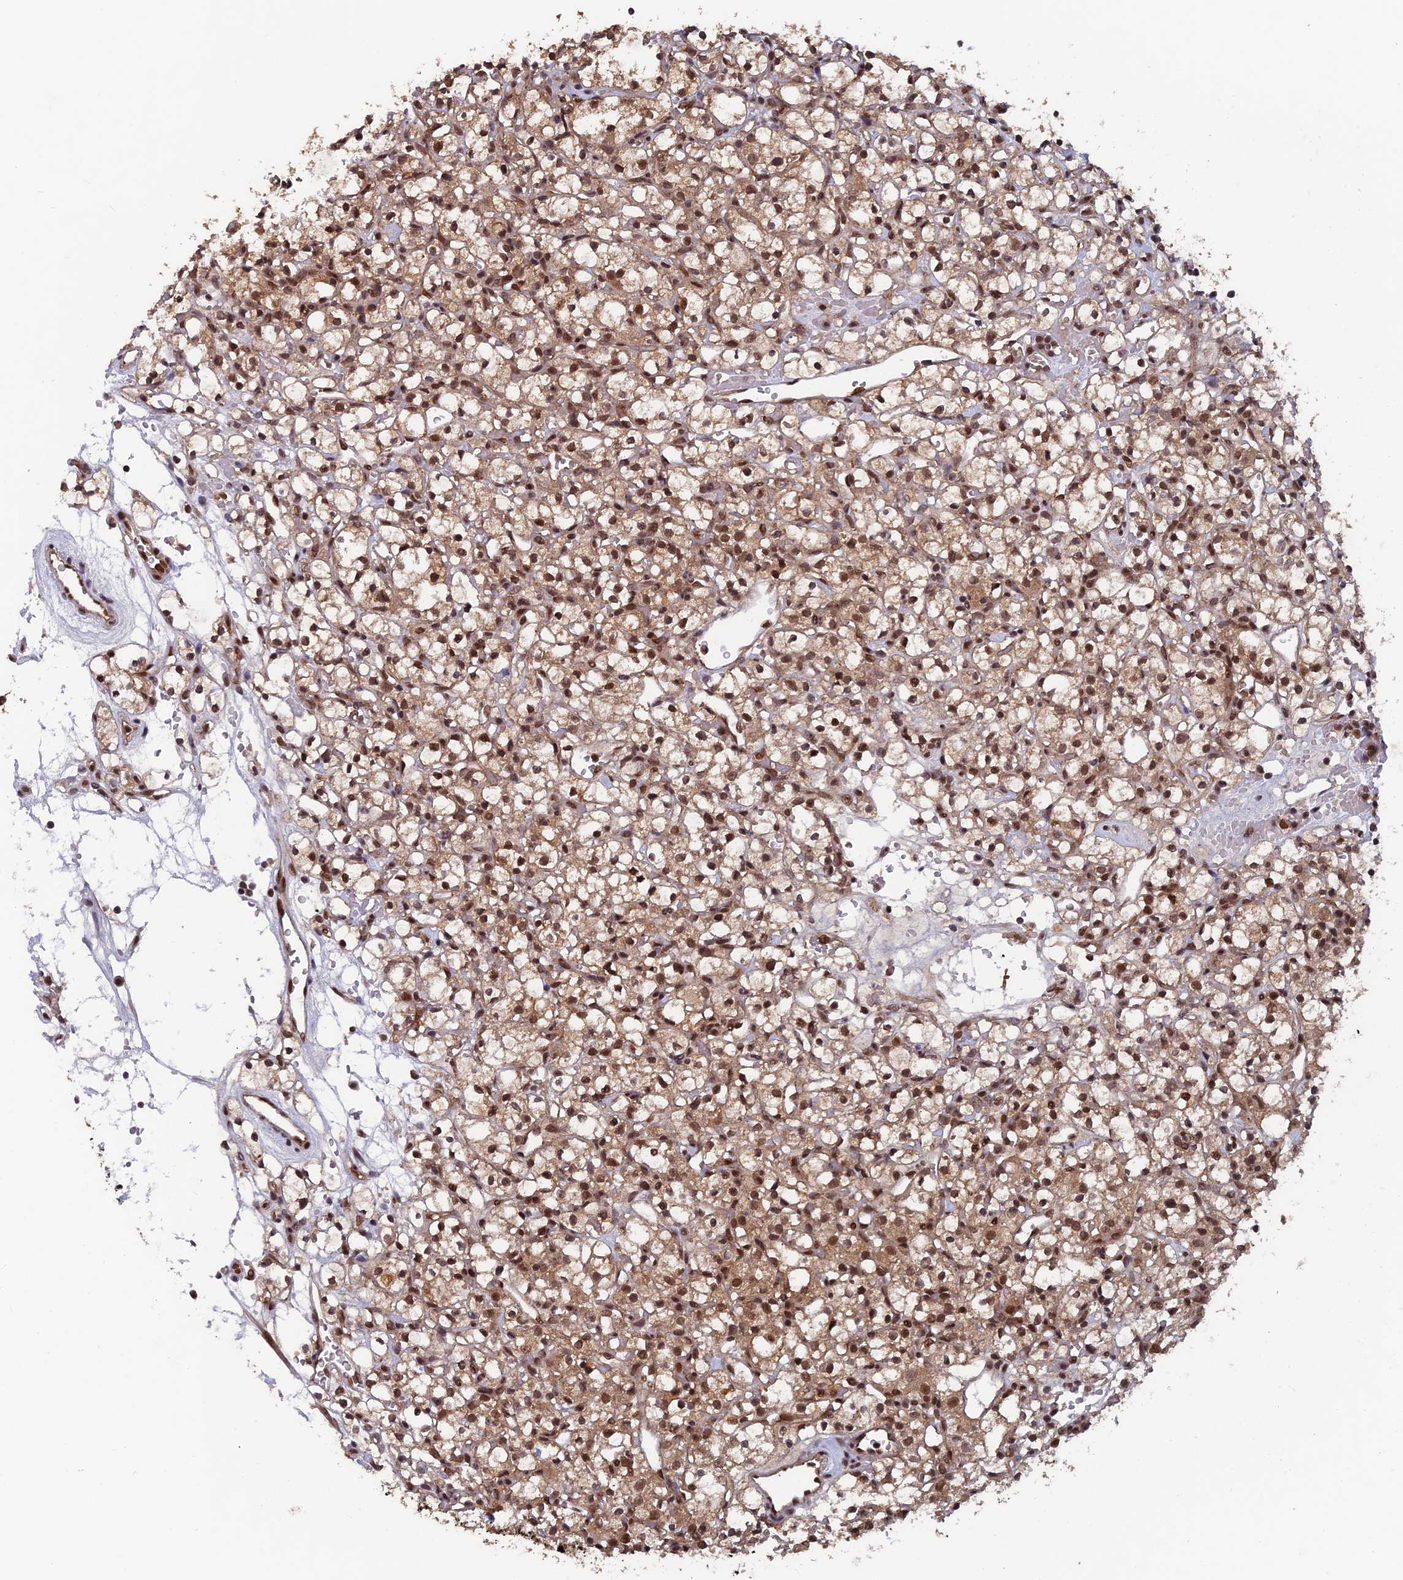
{"staining": {"intensity": "moderate", "quantity": ">75%", "location": "cytoplasmic/membranous,nuclear"}, "tissue": "renal cancer", "cell_type": "Tumor cells", "image_type": "cancer", "snomed": [{"axis": "morphology", "description": "Adenocarcinoma, NOS"}, {"axis": "topography", "description": "Kidney"}], "caption": "Immunohistochemical staining of renal cancer exhibits medium levels of moderate cytoplasmic/membranous and nuclear protein staining in about >75% of tumor cells.", "gene": "FAM53C", "patient": {"sex": "female", "age": 59}}